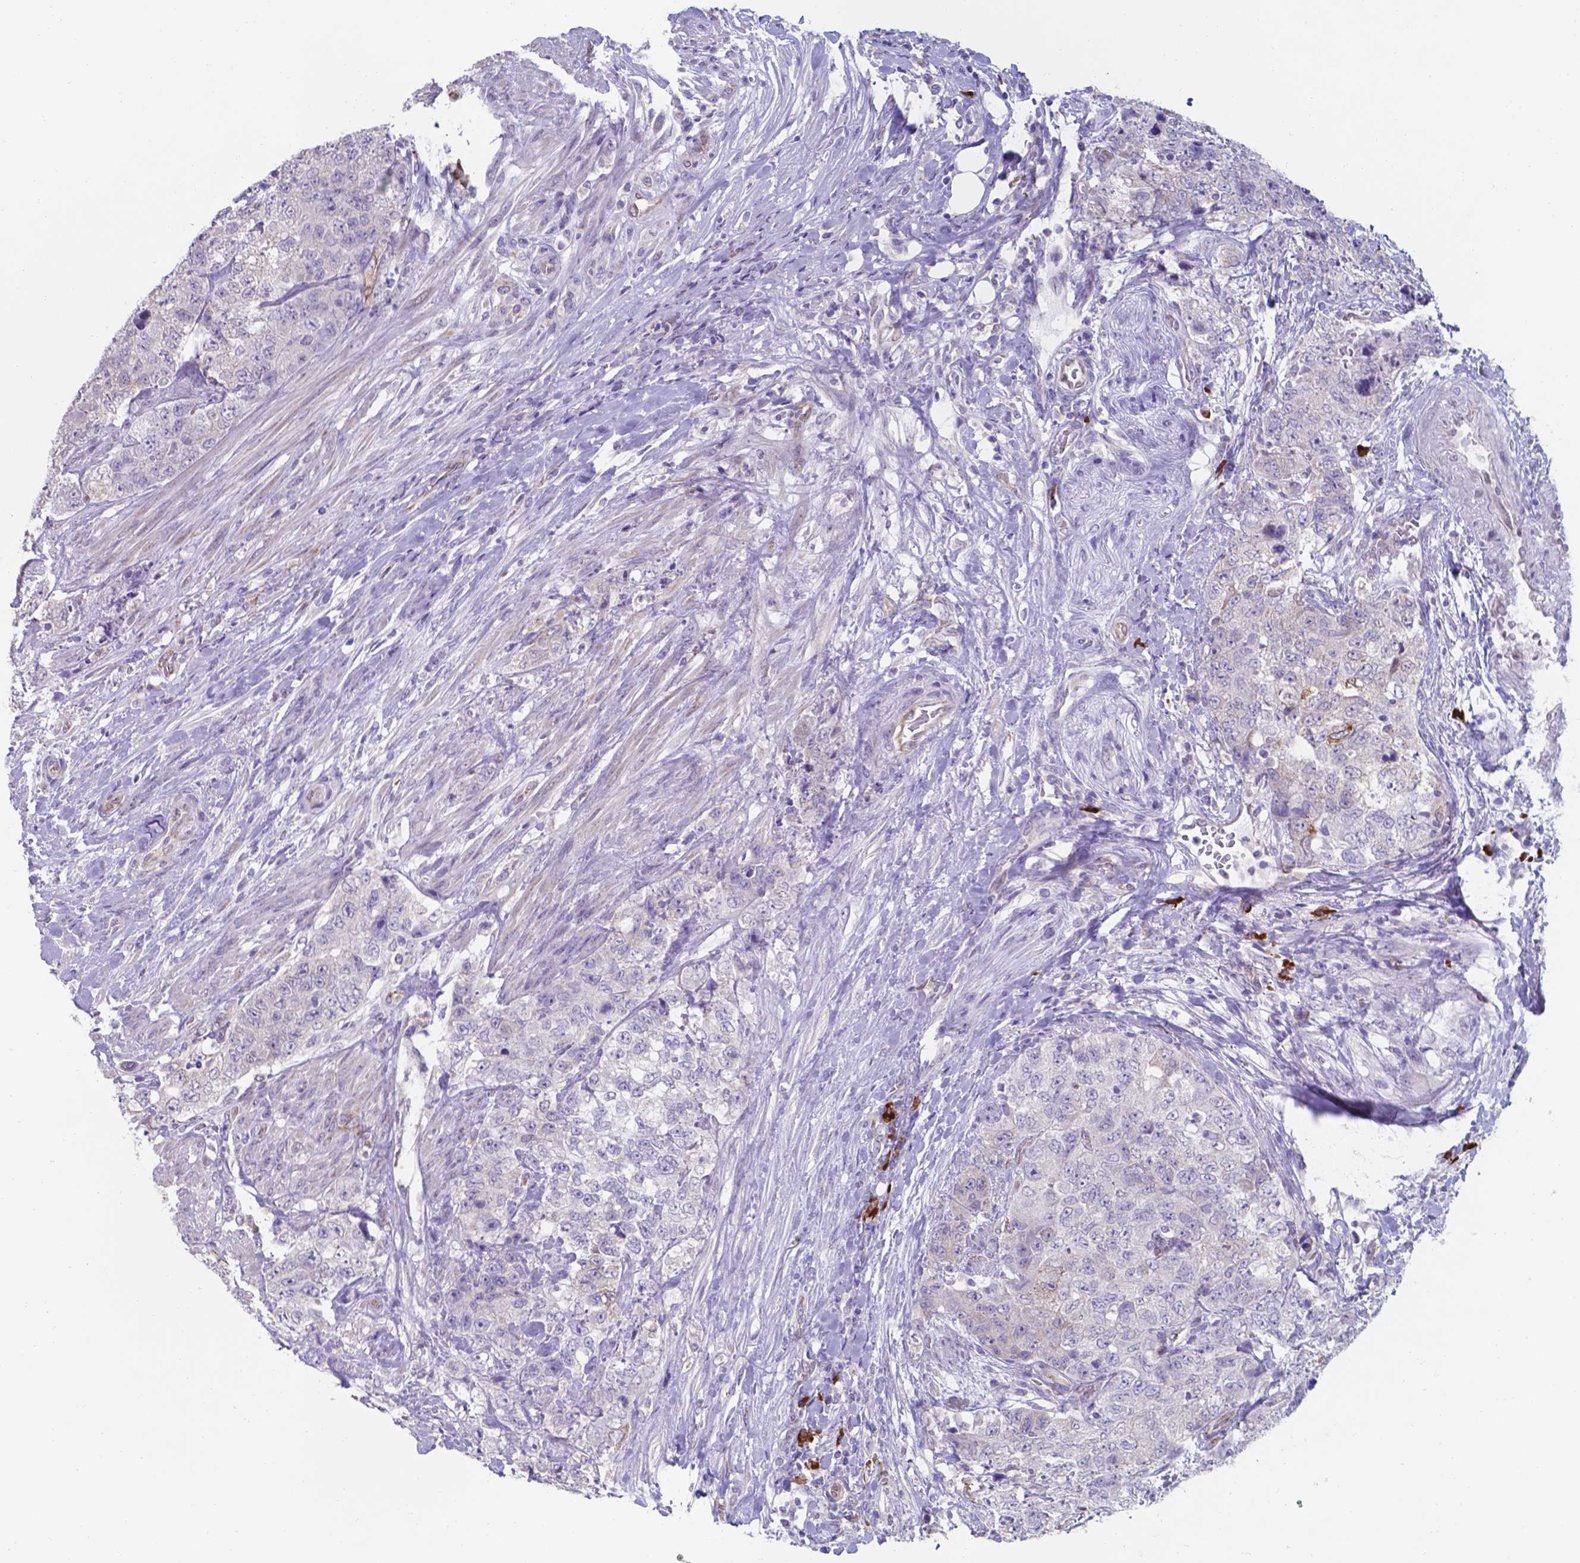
{"staining": {"intensity": "negative", "quantity": "none", "location": "none"}, "tissue": "urothelial cancer", "cell_type": "Tumor cells", "image_type": "cancer", "snomed": [{"axis": "morphology", "description": "Urothelial carcinoma, High grade"}, {"axis": "topography", "description": "Urinary bladder"}], "caption": "Urothelial cancer was stained to show a protein in brown. There is no significant positivity in tumor cells. (DAB (3,3'-diaminobenzidine) immunohistochemistry visualized using brightfield microscopy, high magnification).", "gene": "UBE2J1", "patient": {"sex": "female", "age": 78}}